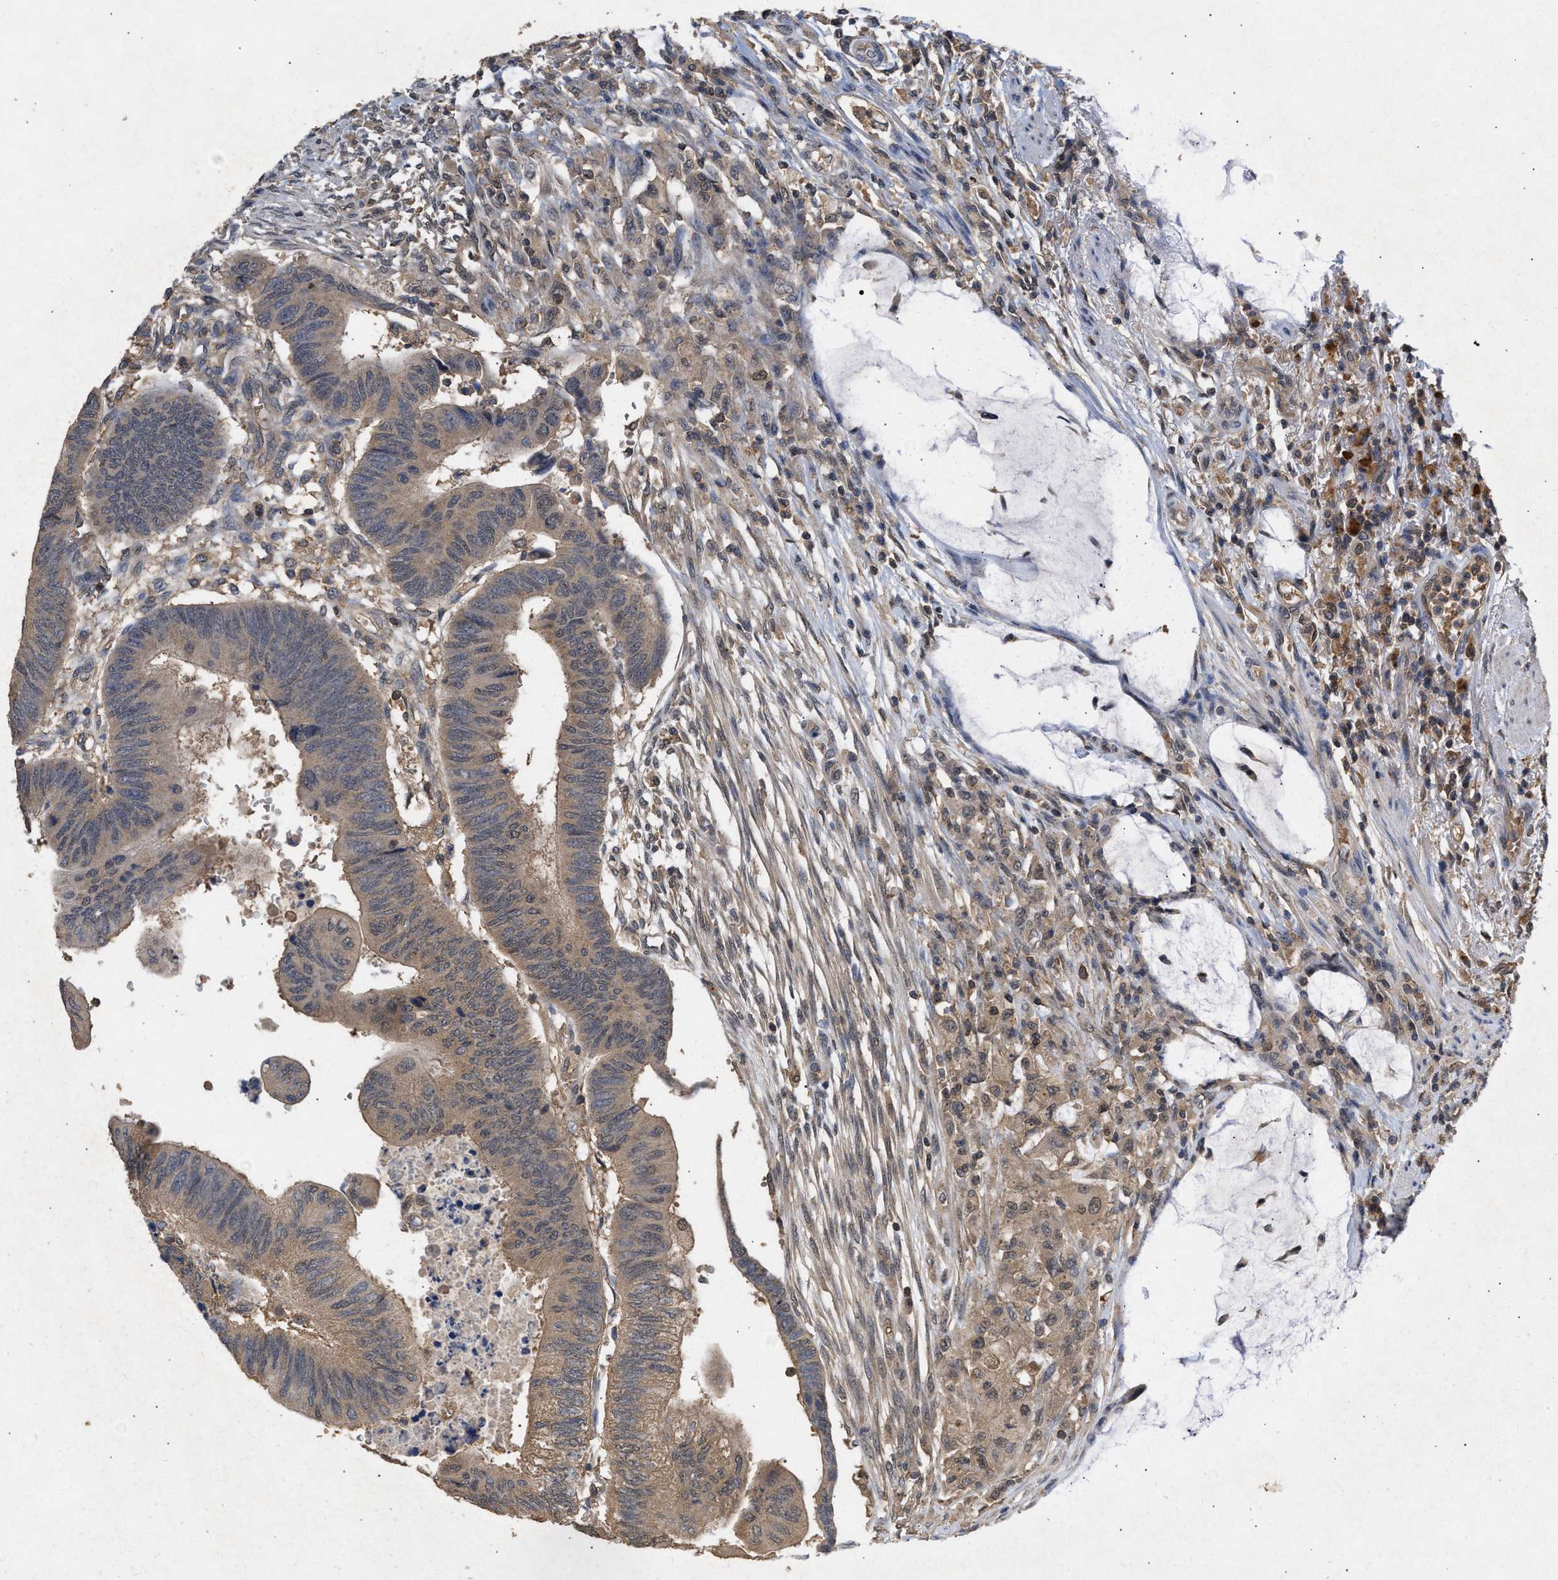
{"staining": {"intensity": "weak", "quantity": ">75%", "location": "cytoplasmic/membranous"}, "tissue": "colorectal cancer", "cell_type": "Tumor cells", "image_type": "cancer", "snomed": [{"axis": "morphology", "description": "Normal tissue, NOS"}, {"axis": "morphology", "description": "Adenocarcinoma, NOS"}, {"axis": "topography", "description": "Rectum"}, {"axis": "topography", "description": "Peripheral nerve tissue"}], "caption": "Weak cytoplasmic/membranous positivity is appreciated in about >75% of tumor cells in colorectal adenocarcinoma.", "gene": "FITM1", "patient": {"sex": "male", "age": 92}}